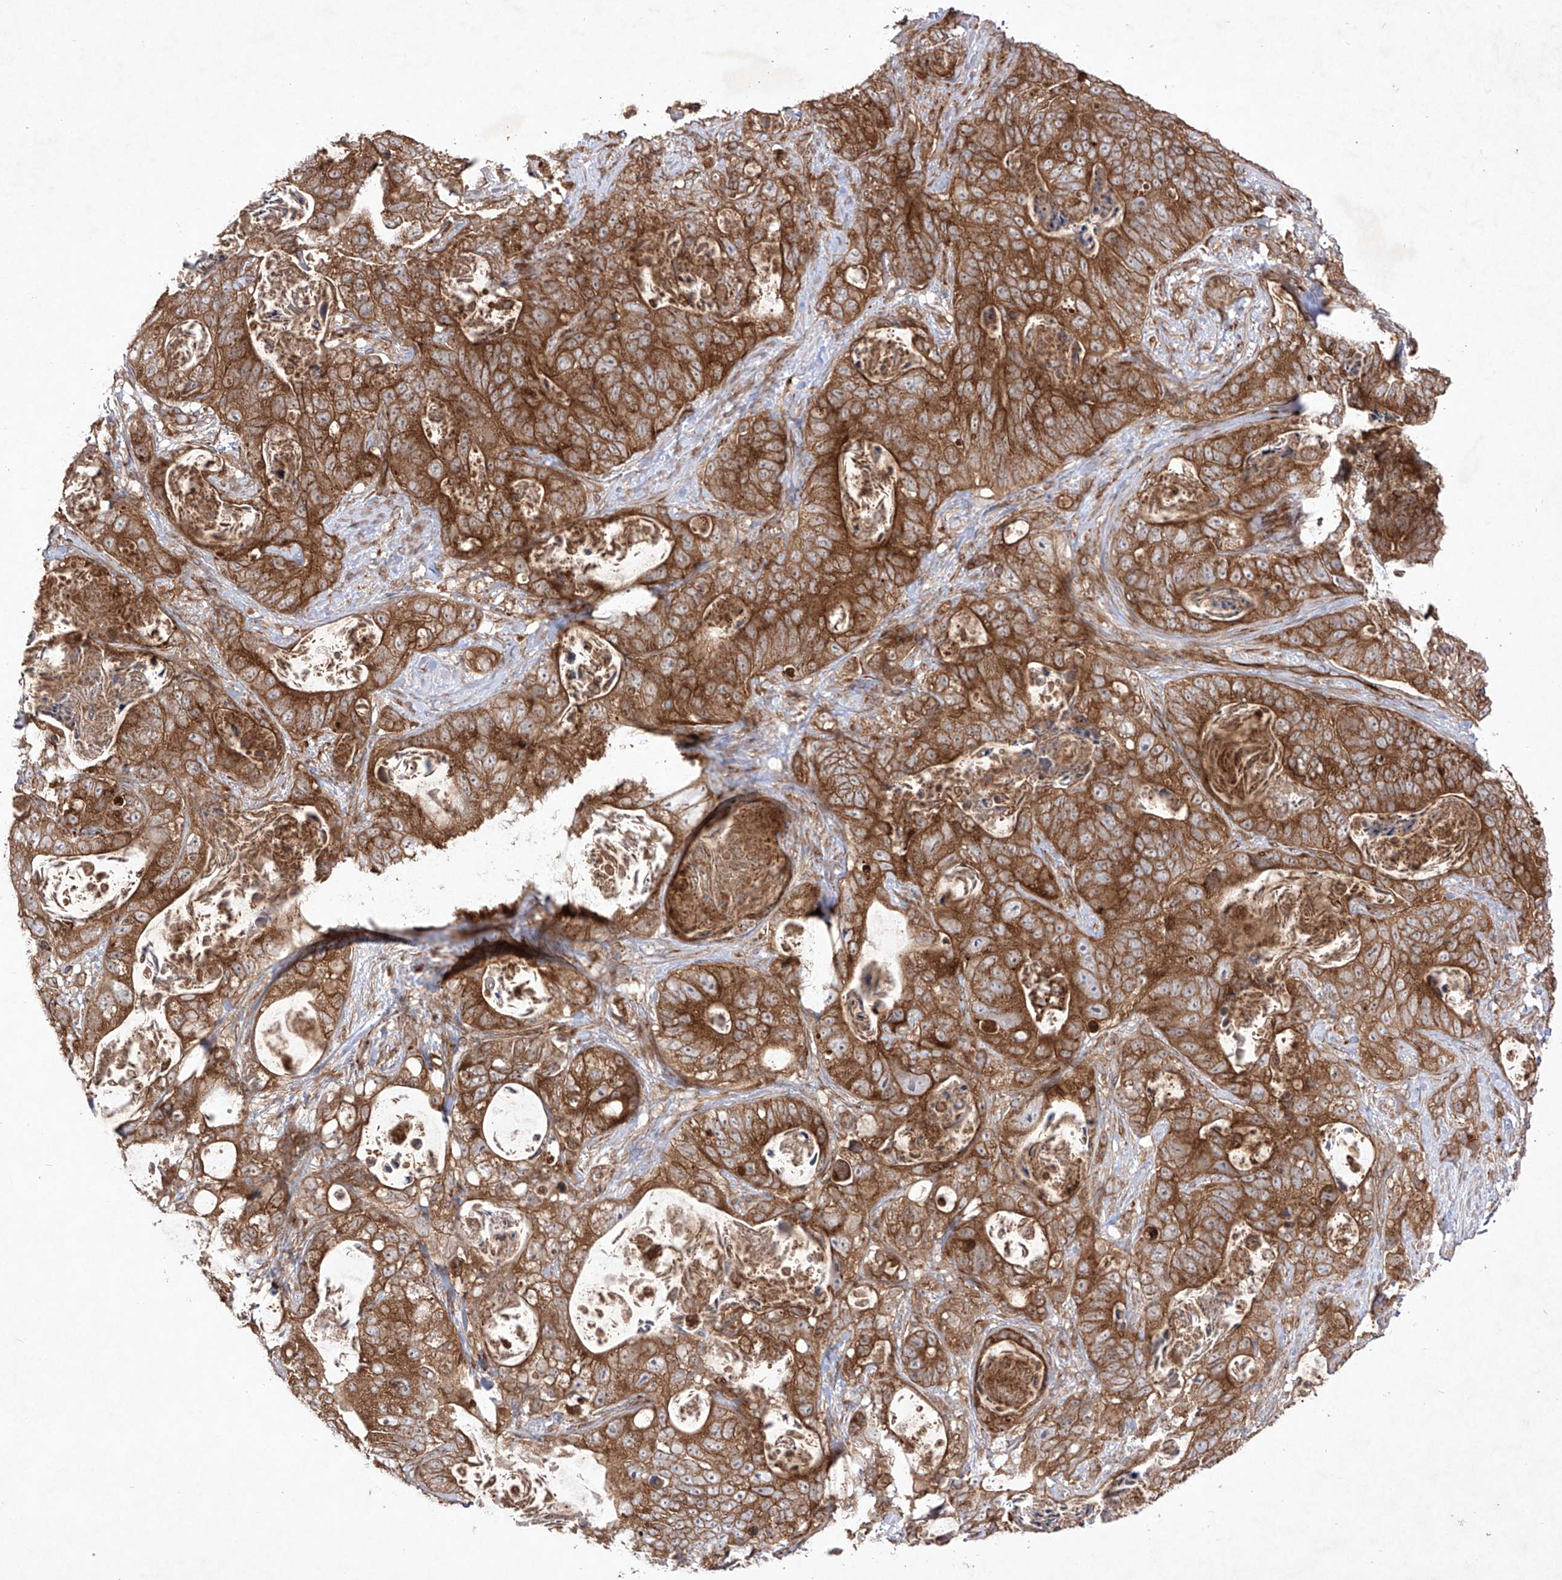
{"staining": {"intensity": "strong", "quantity": ">75%", "location": "cytoplasmic/membranous"}, "tissue": "stomach cancer", "cell_type": "Tumor cells", "image_type": "cancer", "snomed": [{"axis": "morphology", "description": "Normal tissue, NOS"}, {"axis": "morphology", "description": "Adenocarcinoma, NOS"}, {"axis": "topography", "description": "Stomach"}], "caption": "This micrograph displays IHC staining of stomach cancer, with high strong cytoplasmic/membranous expression in about >75% of tumor cells.", "gene": "YKT6", "patient": {"sex": "female", "age": 89}}